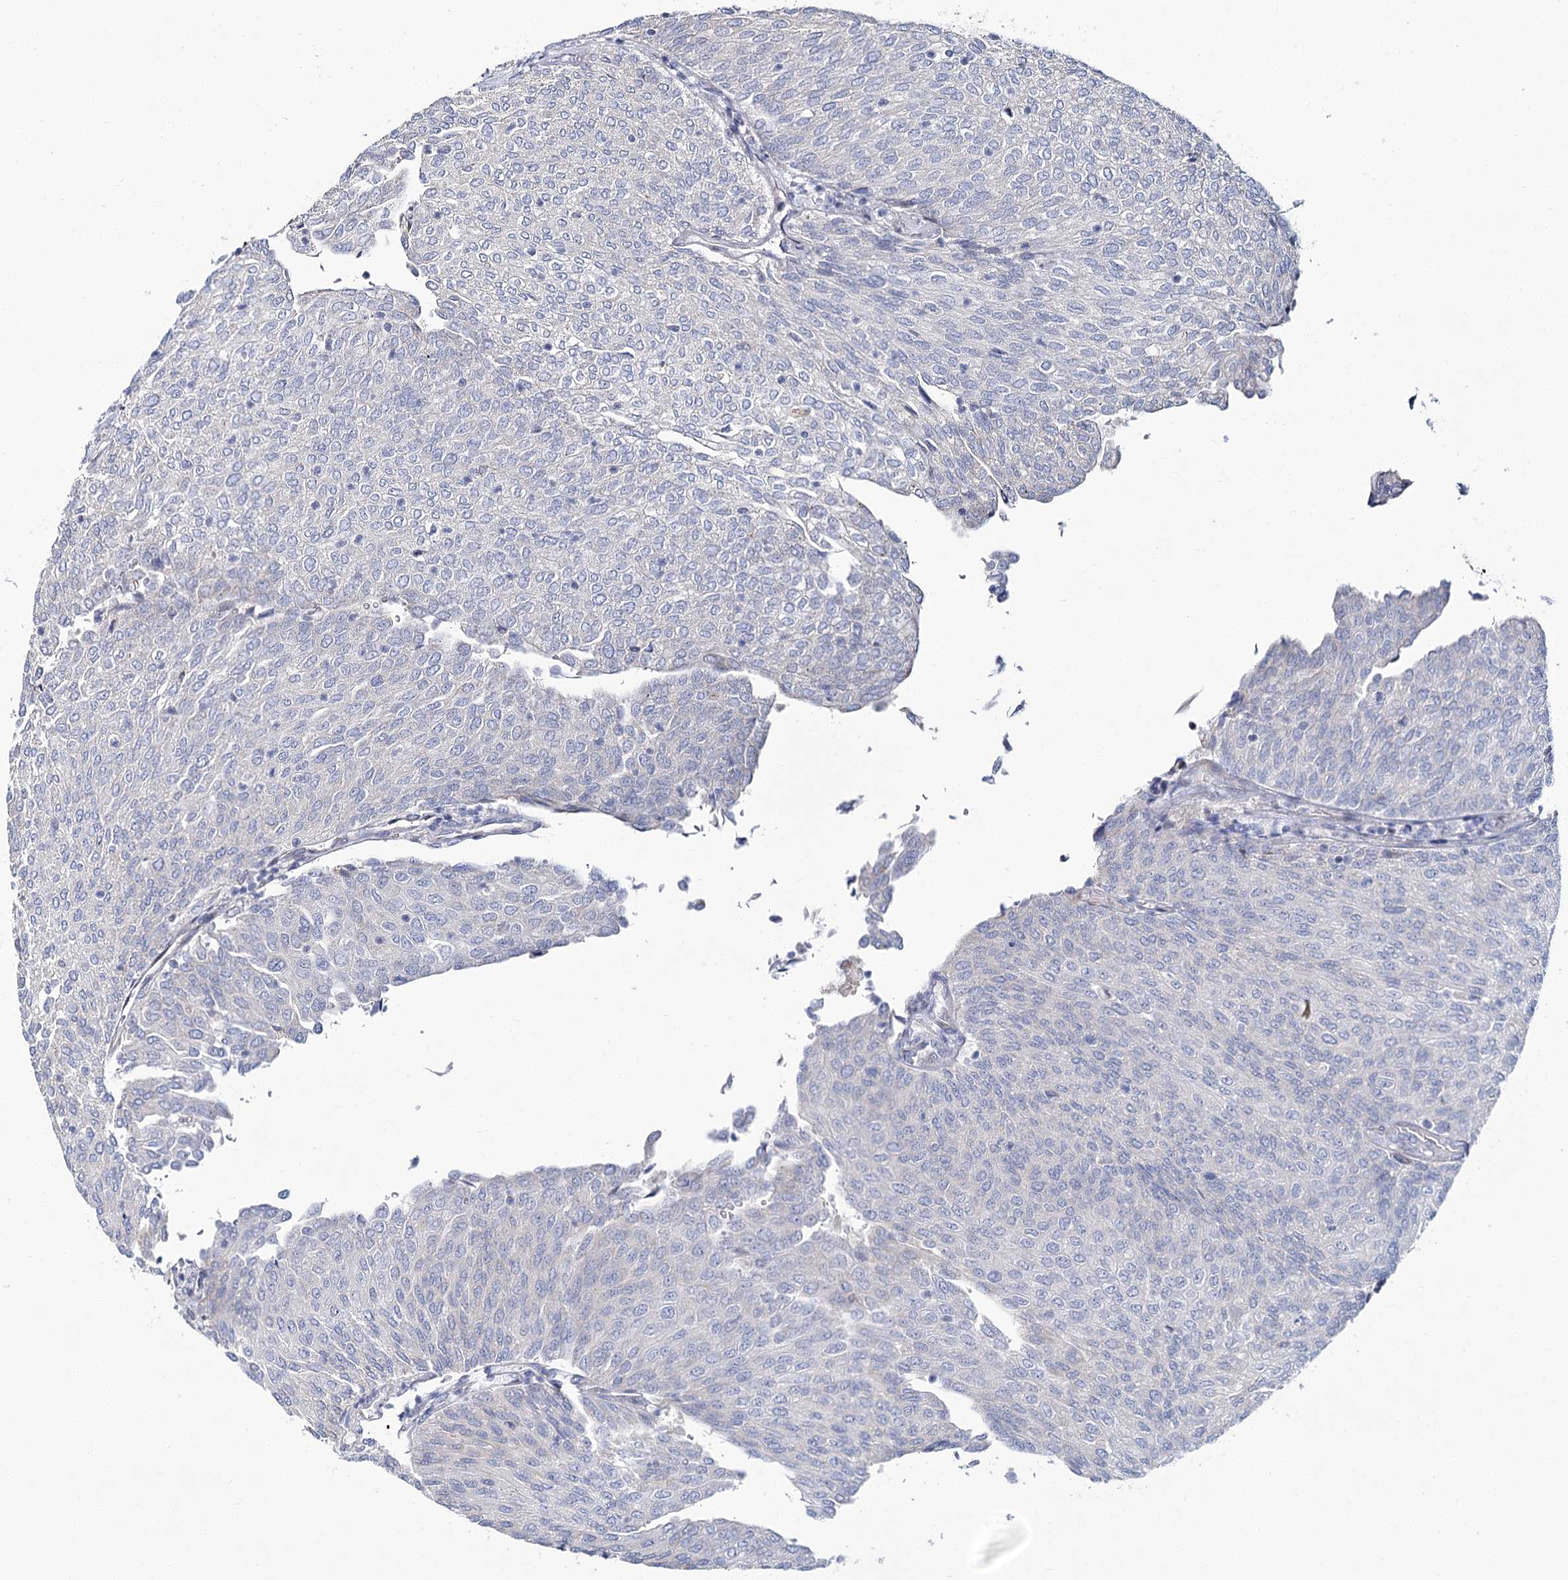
{"staining": {"intensity": "negative", "quantity": "none", "location": "none"}, "tissue": "urothelial cancer", "cell_type": "Tumor cells", "image_type": "cancer", "snomed": [{"axis": "morphology", "description": "Urothelial carcinoma, Low grade"}, {"axis": "topography", "description": "Urinary bladder"}], "caption": "DAB (3,3'-diaminobenzidine) immunohistochemical staining of urothelial cancer displays no significant positivity in tumor cells.", "gene": "CPLANE1", "patient": {"sex": "female", "age": 79}}